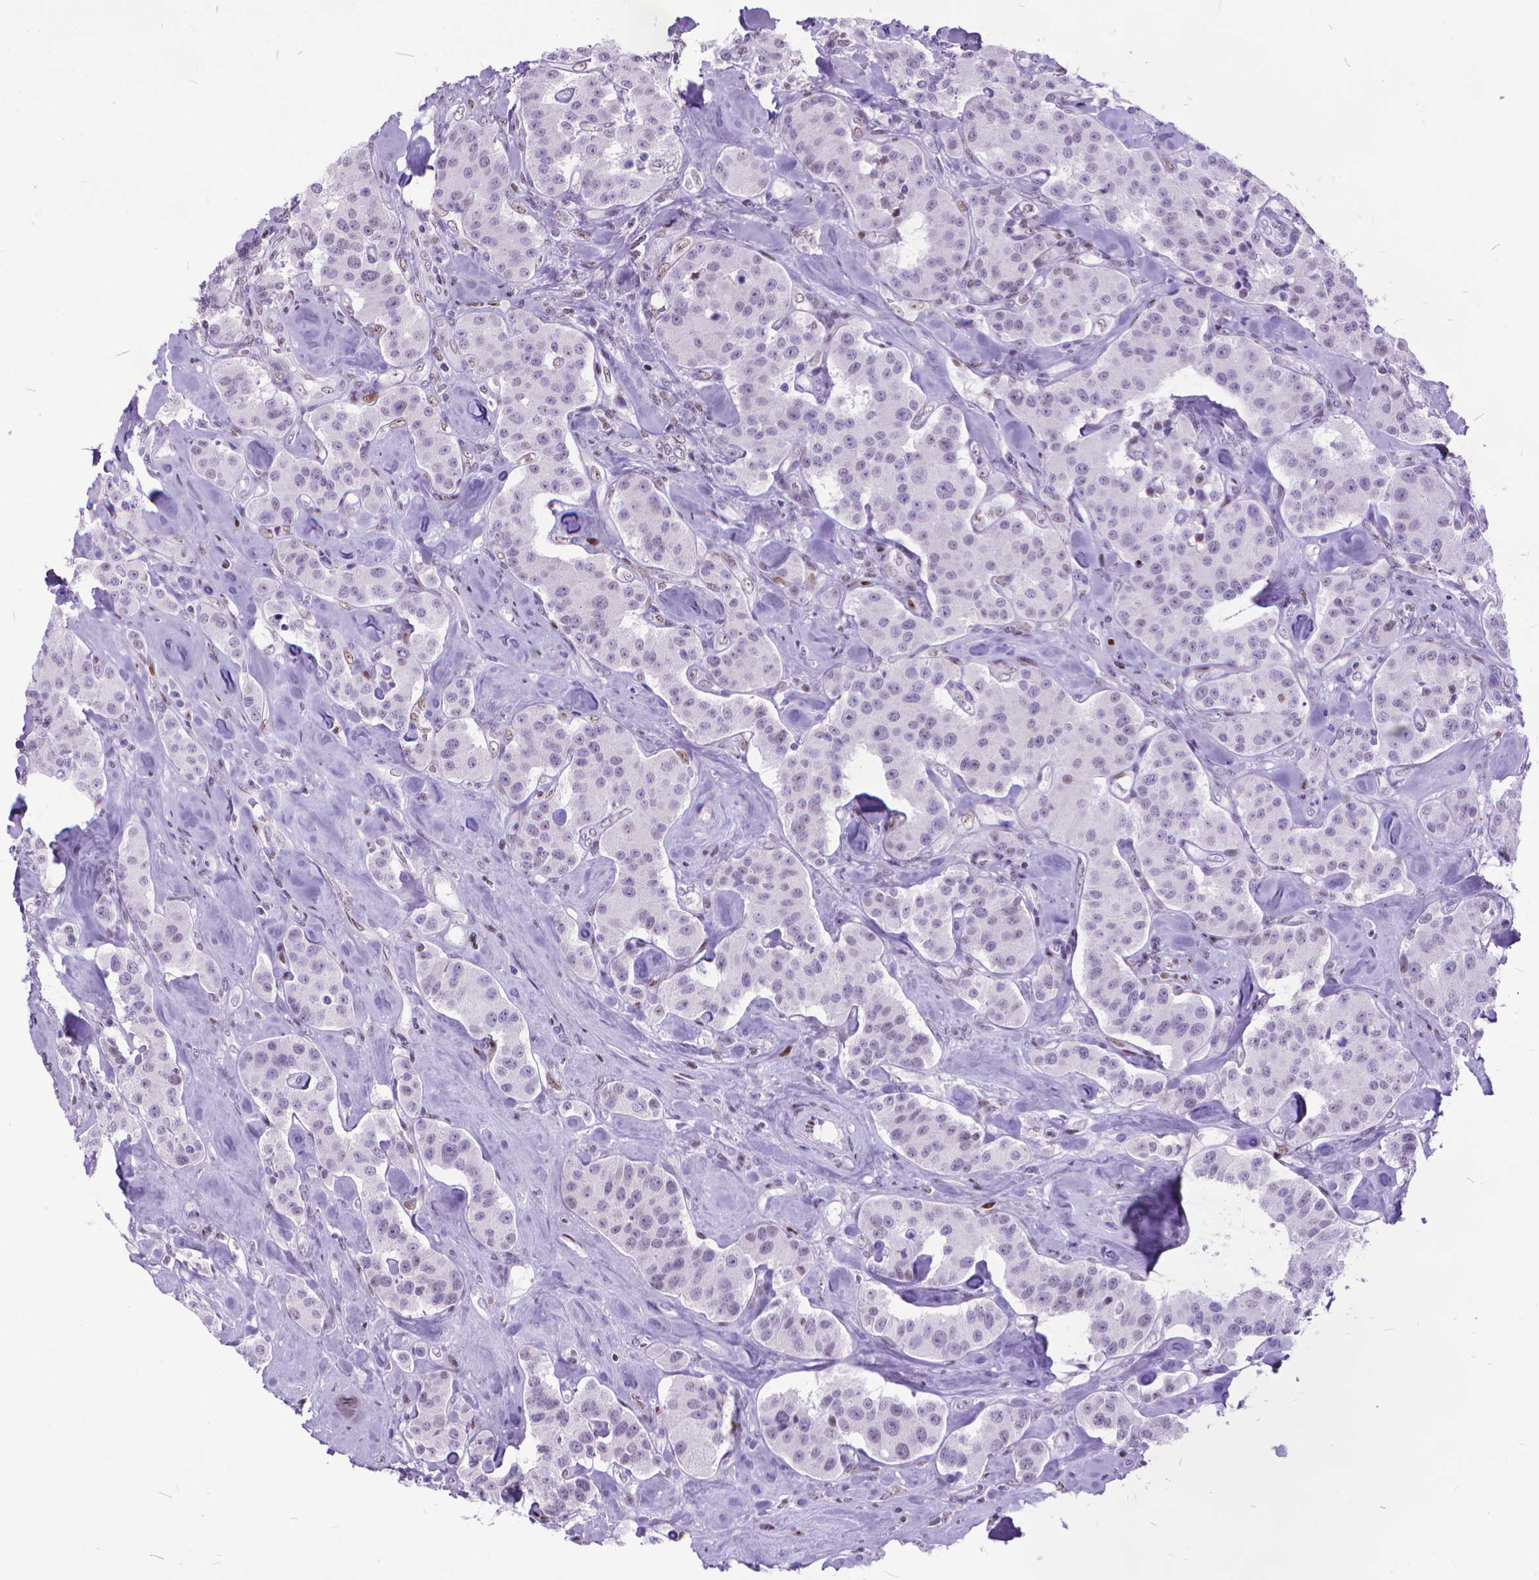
{"staining": {"intensity": "negative", "quantity": "none", "location": "none"}, "tissue": "carcinoid", "cell_type": "Tumor cells", "image_type": "cancer", "snomed": [{"axis": "morphology", "description": "Carcinoid, malignant, NOS"}, {"axis": "topography", "description": "Pancreas"}], "caption": "DAB immunohistochemical staining of human carcinoid displays no significant staining in tumor cells.", "gene": "POLE4", "patient": {"sex": "male", "age": 41}}